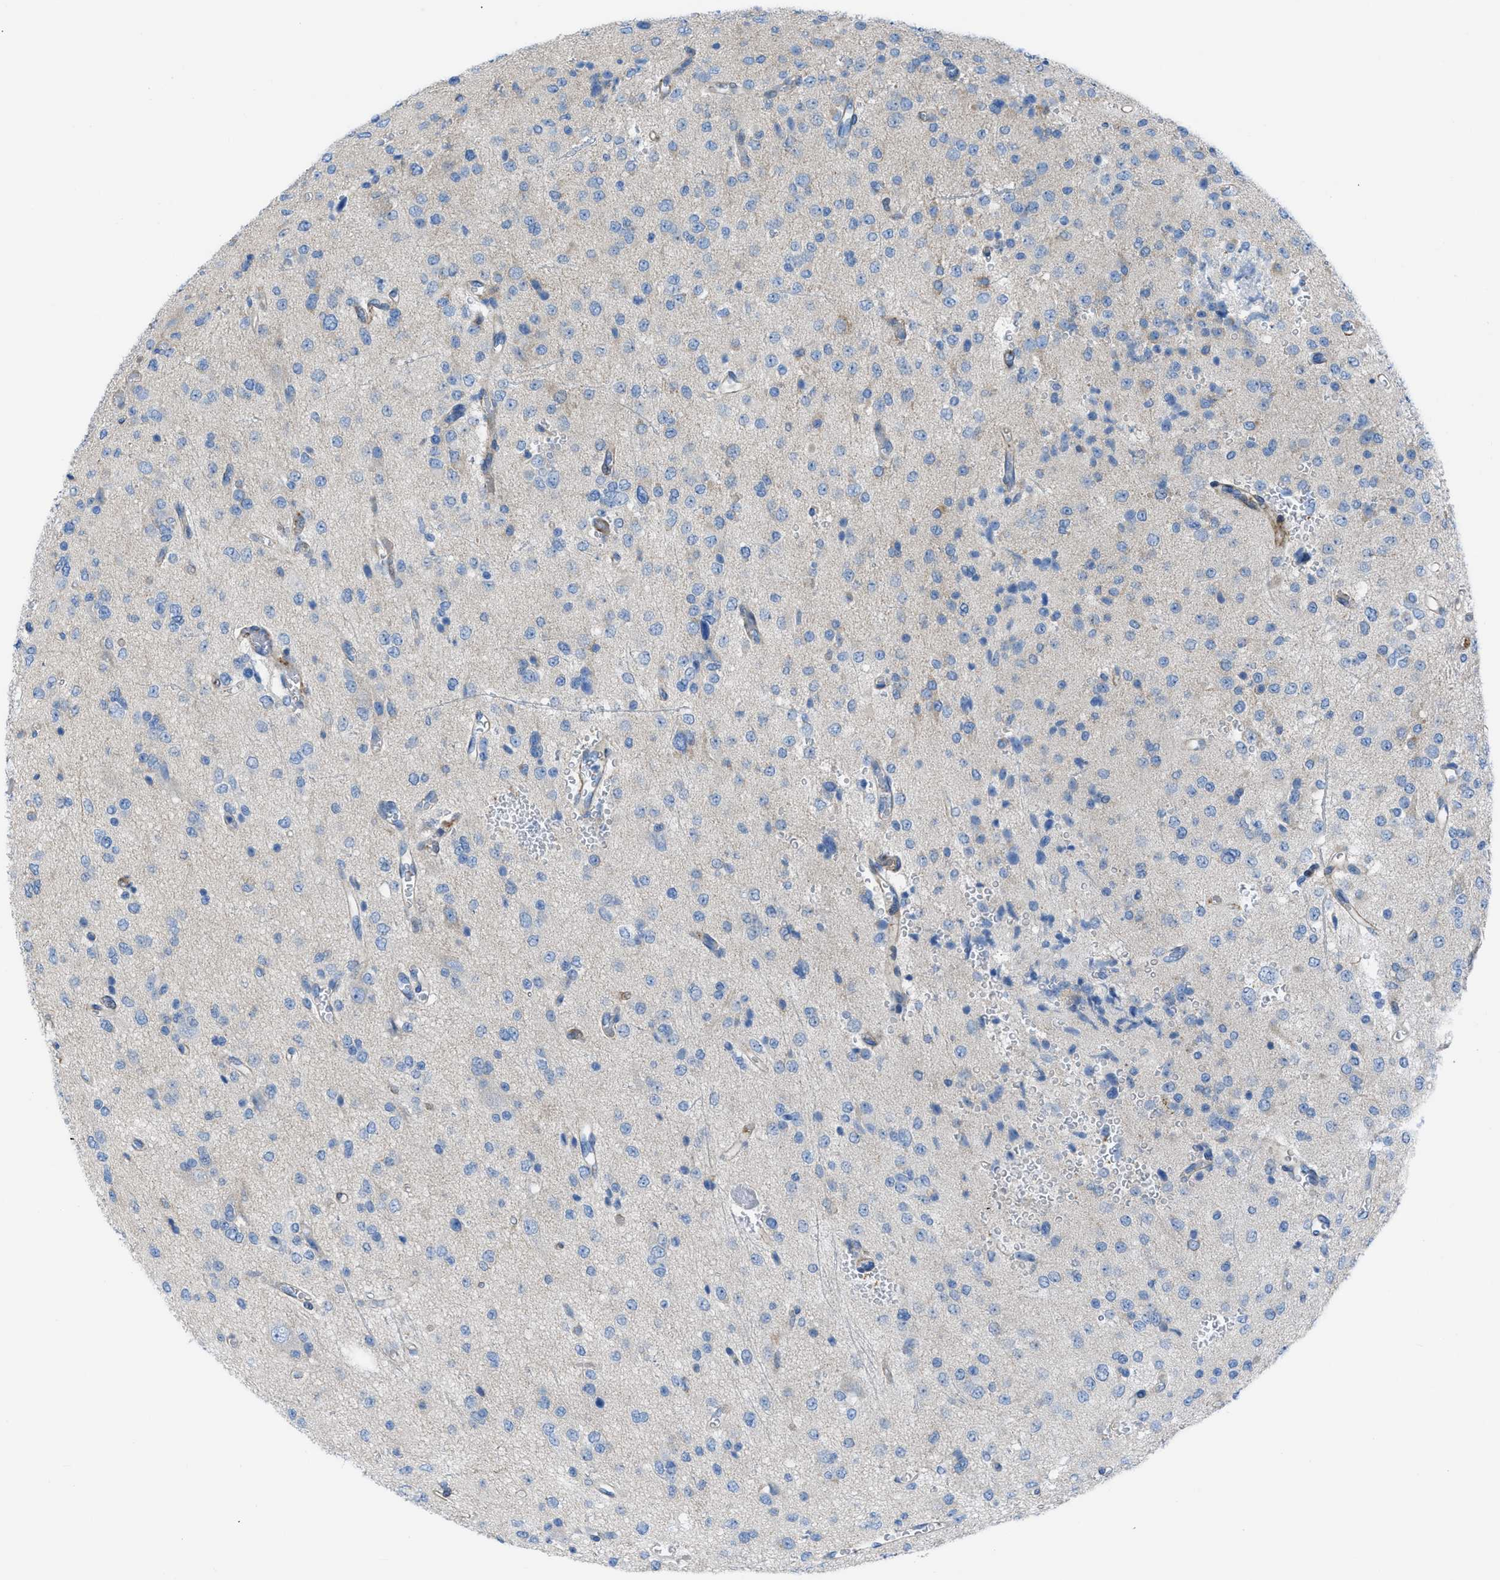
{"staining": {"intensity": "negative", "quantity": "none", "location": "none"}, "tissue": "glioma", "cell_type": "Tumor cells", "image_type": "cancer", "snomed": [{"axis": "morphology", "description": "Glioma, malignant, Low grade"}, {"axis": "topography", "description": "Brain"}], "caption": "The IHC image has no significant expression in tumor cells of malignant glioma (low-grade) tissue. (DAB (3,3'-diaminobenzidine) immunohistochemistry, high magnification).", "gene": "KCNH7", "patient": {"sex": "male", "age": 38}}